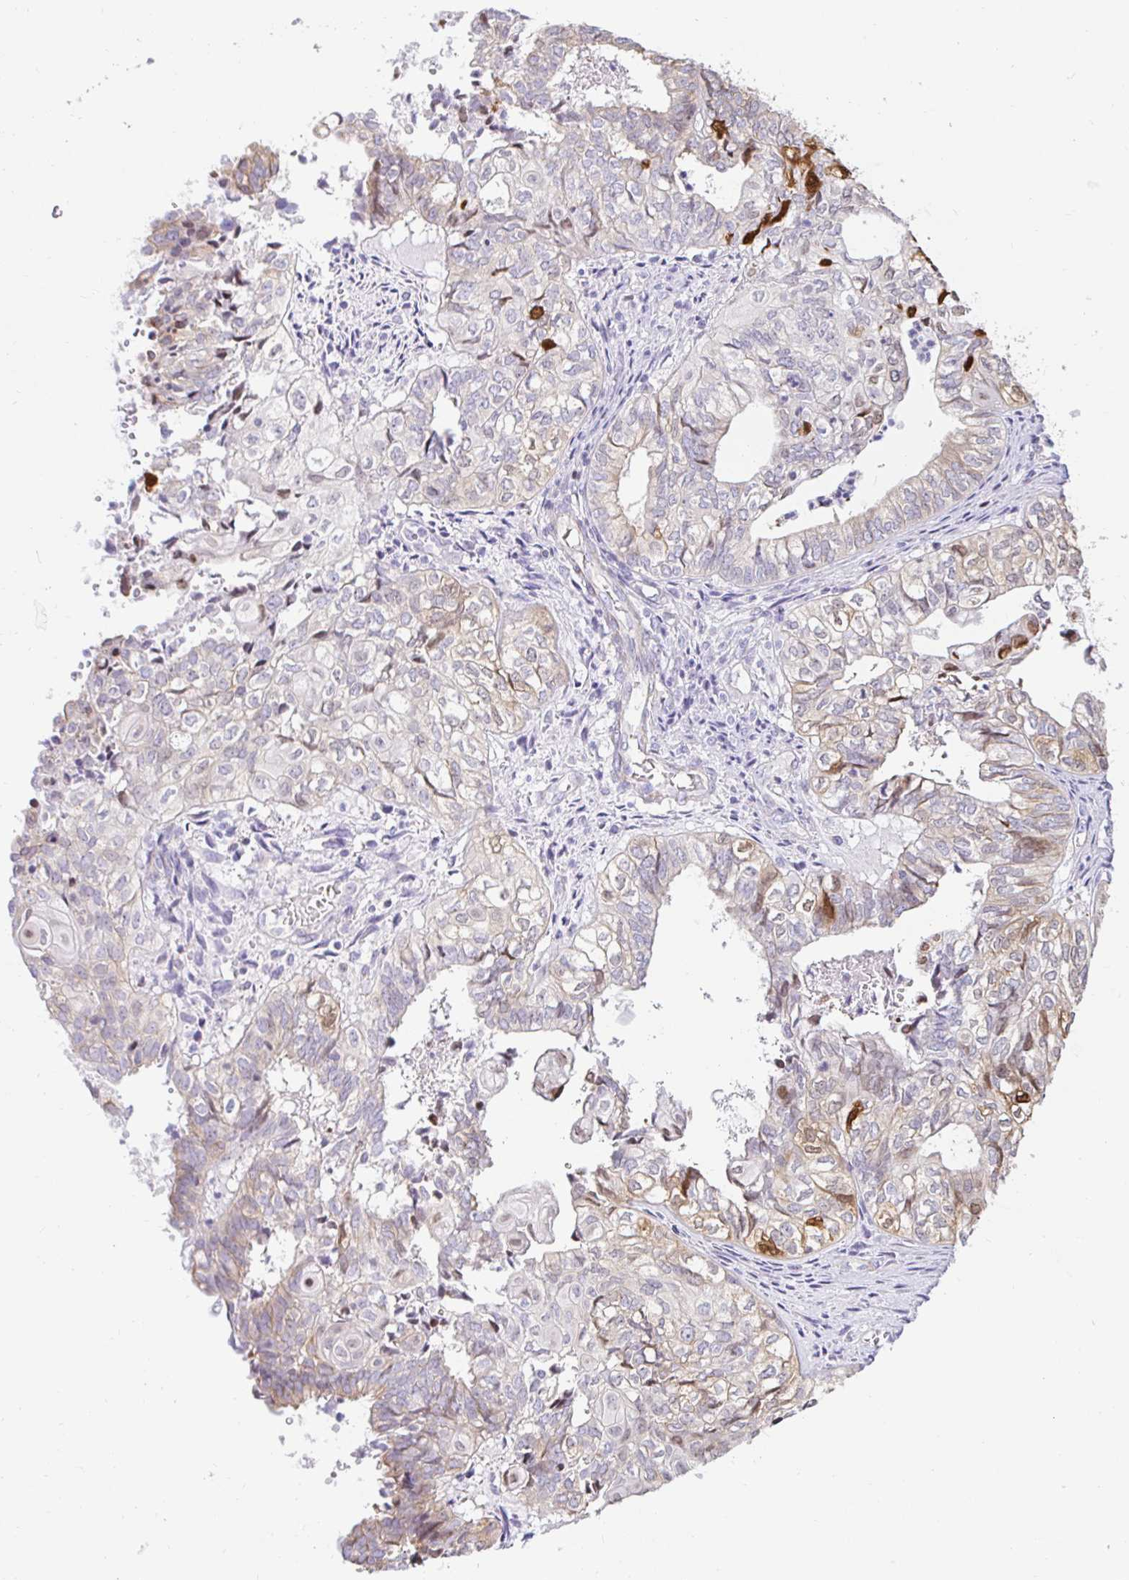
{"staining": {"intensity": "moderate", "quantity": "<25%", "location": "cytoplasmic/membranous,nuclear"}, "tissue": "ovarian cancer", "cell_type": "Tumor cells", "image_type": "cancer", "snomed": [{"axis": "morphology", "description": "Carcinoma, endometroid"}, {"axis": "topography", "description": "Ovary"}], "caption": "The micrograph exhibits a brown stain indicating the presence of a protein in the cytoplasmic/membranous and nuclear of tumor cells in ovarian cancer. The protein of interest is shown in brown color, while the nuclei are stained blue.", "gene": "CAPSL", "patient": {"sex": "female", "age": 64}}